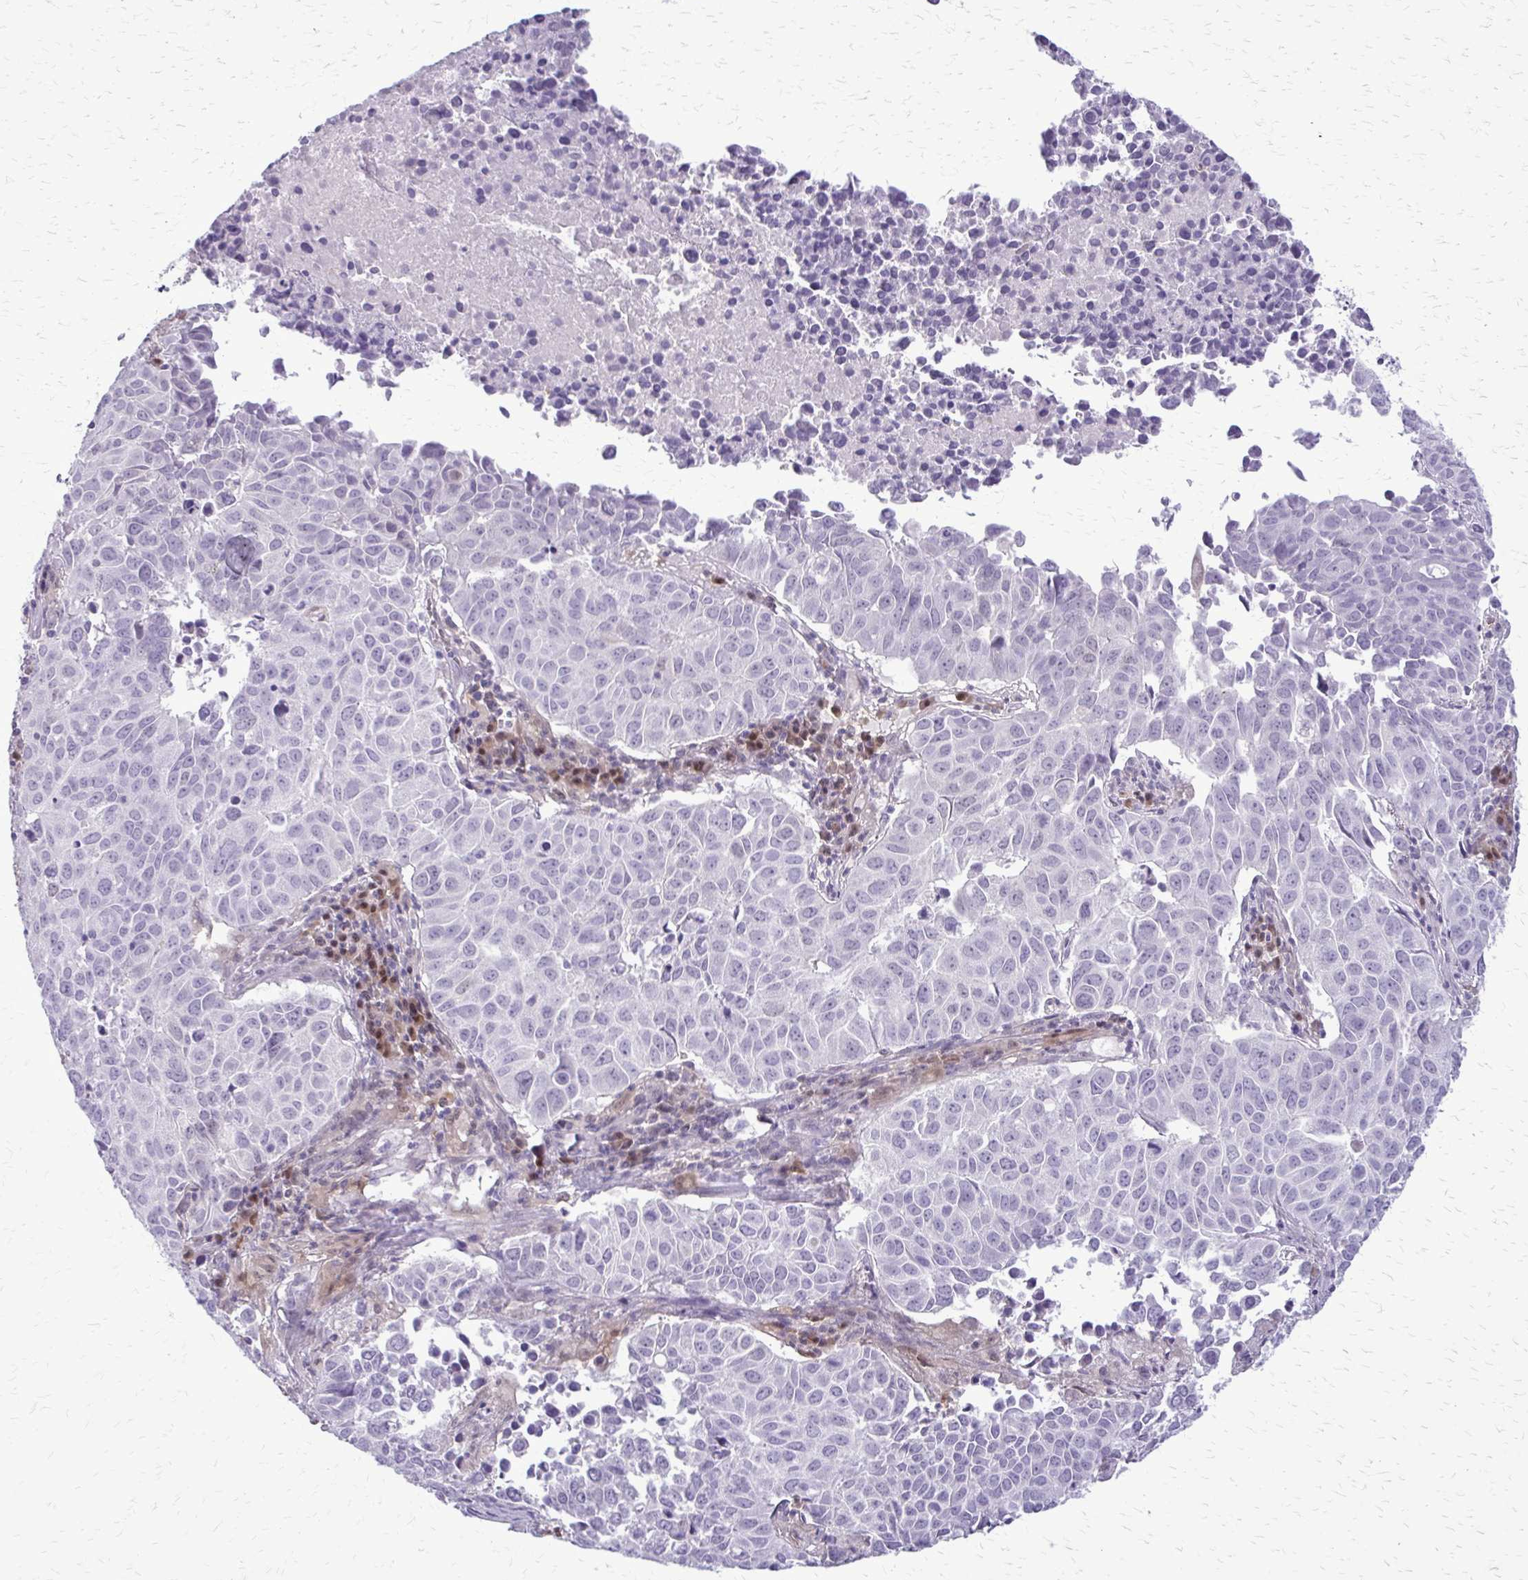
{"staining": {"intensity": "negative", "quantity": "none", "location": "none"}, "tissue": "lung cancer", "cell_type": "Tumor cells", "image_type": "cancer", "snomed": [{"axis": "morphology", "description": "Adenocarcinoma, NOS"}, {"axis": "topography", "description": "Lung"}], "caption": "An image of lung cancer (adenocarcinoma) stained for a protein reveals no brown staining in tumor cells.", "gene": "GLRX", "patient": {"sex": "female", "age": 50}}